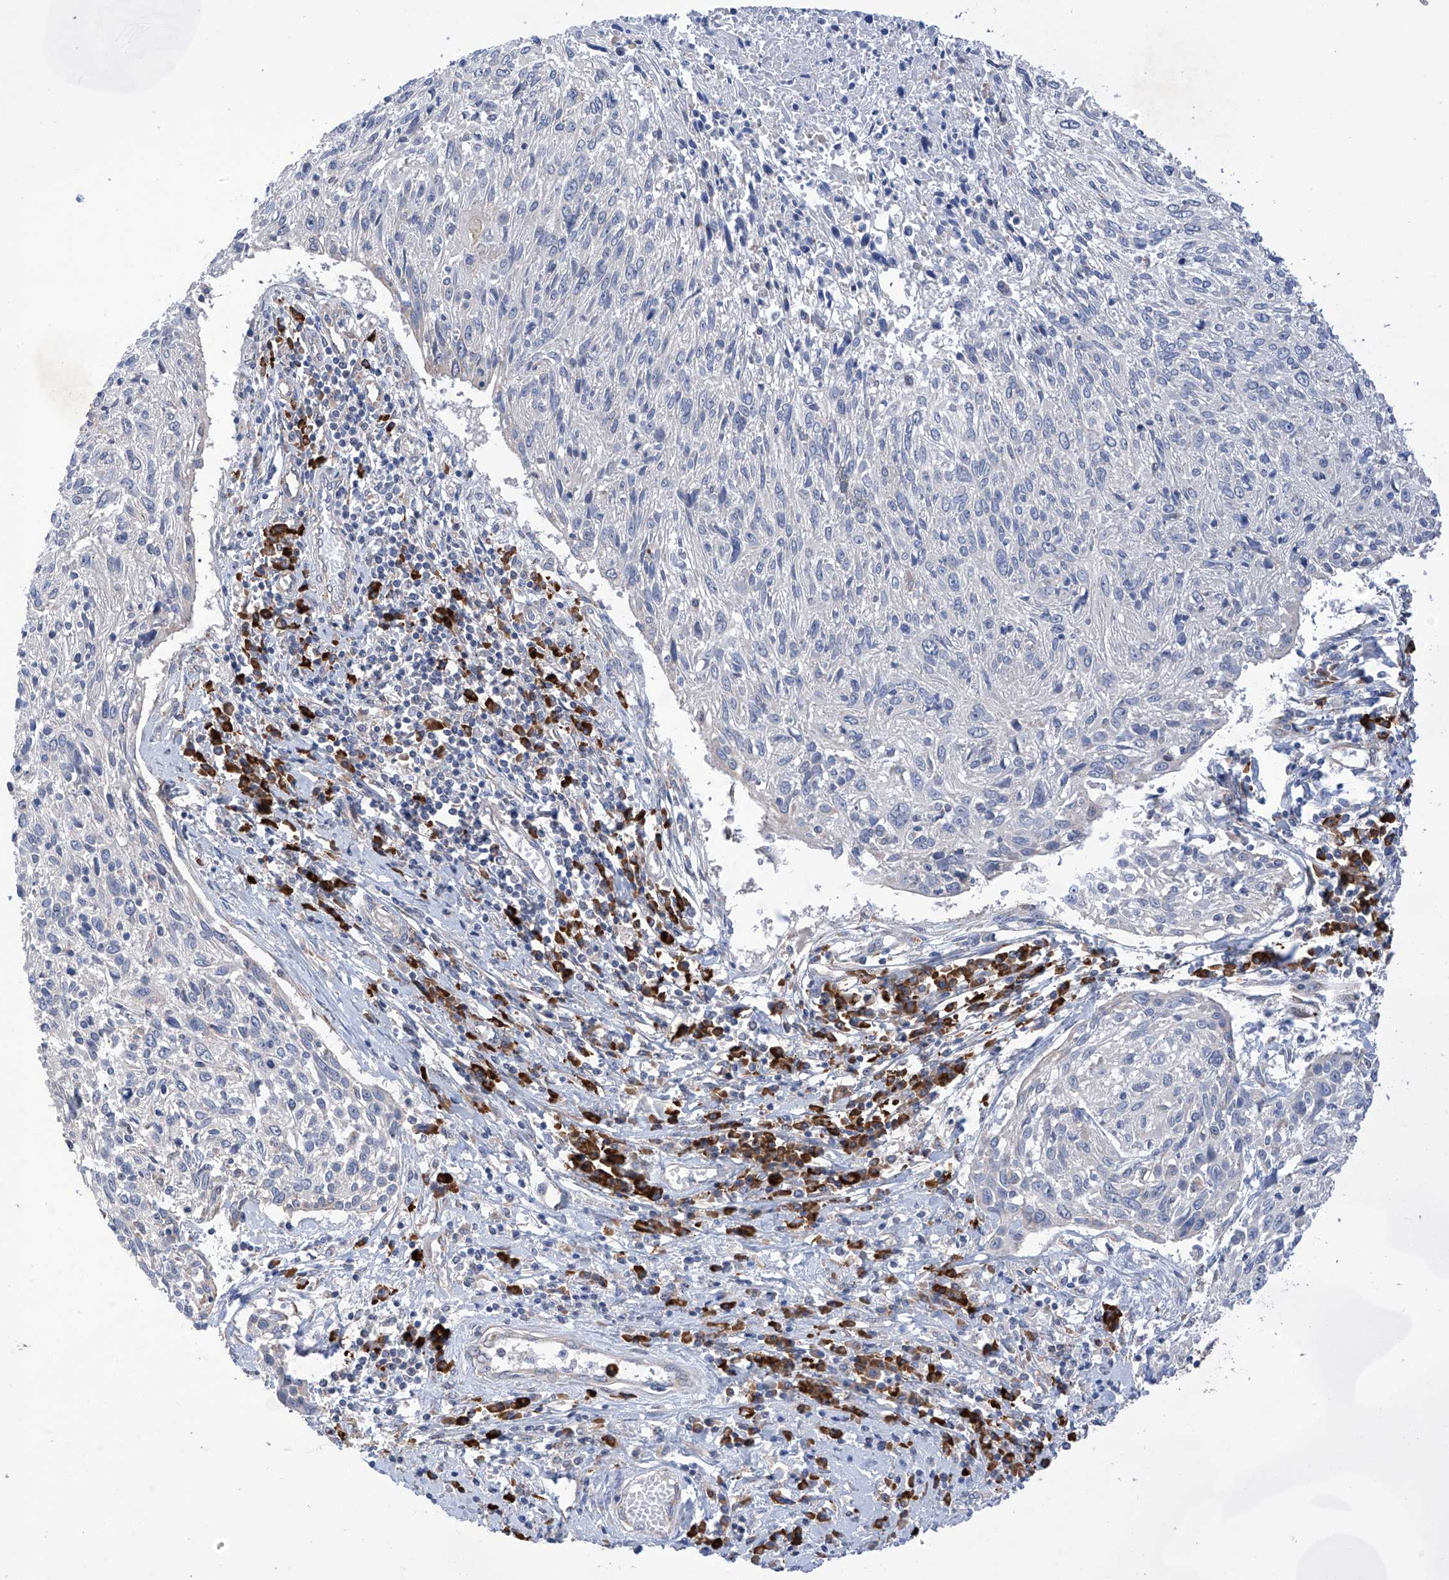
{"staining": {"intensity": "negative", "quantity": "none", "location": "none"}, "tissue": "cervical cancer", "cell_type": "Tumor cells", "image_type": "cancer", "snomed": [{"axis": "morphology", "description": "Squamous cell carcinoma, NOS"}, {"axis": "topography", "description": "Cervix"}], "caption": "There is no significant expression in tumor cells of cervical cancer. (DAB (3,3'-diaminobenzidine) immunohistochemistry visualized using brightfield microscopy, high magnification).", "gene": "REC8", "patient": {"sex": "female", "age": 51}}